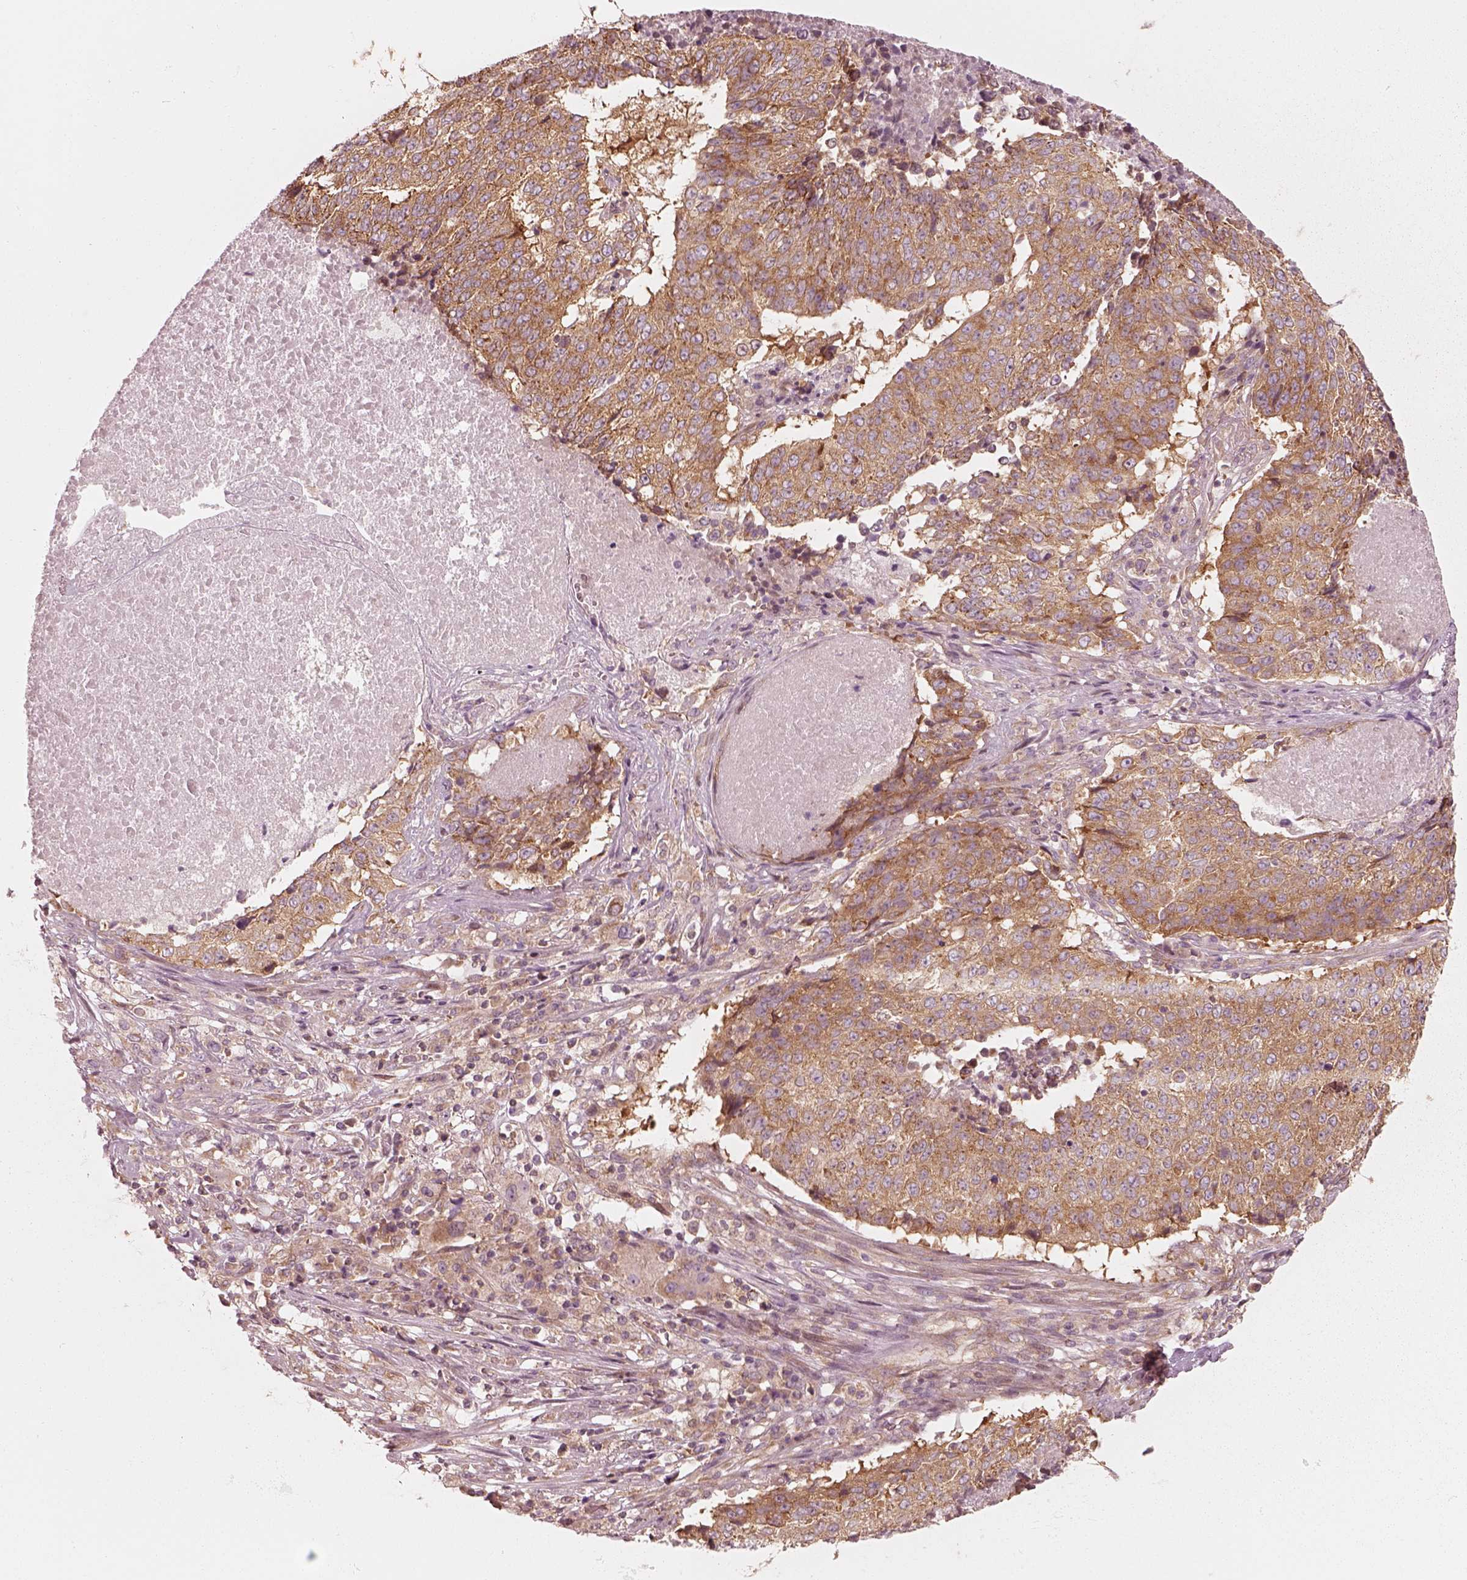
{"staining": {"intensity": "moderate", "quantity": ">75%", "location": "cytoplasmic/membranous"}, "tissue": "lung cancer", "cell_type": "Tumor cells", "image_type": "cancer", "snomed": [{"axis": "morphology", "description": "Normal tissue, NOS"}, {"axis": "morphology", "description": "Squamous cell carcinoma, NOS"}, {"axis": "topography", "description": "Bronchus"}, {"axis": "topography", "description": "Lung"}], "caption": "DAB immunohistochemical staining of human lung squamous cell carcinoma demonstrates moderate cytoplasmic/membranous protein staining in approximately >75% of tumor cells. Using DAB (brown) and hematoxylin (blue) stains, captured at high magnification using brightfield microscopy.", "gene": "CNOT2", "patient": {"sex": "male", "age": 64}}